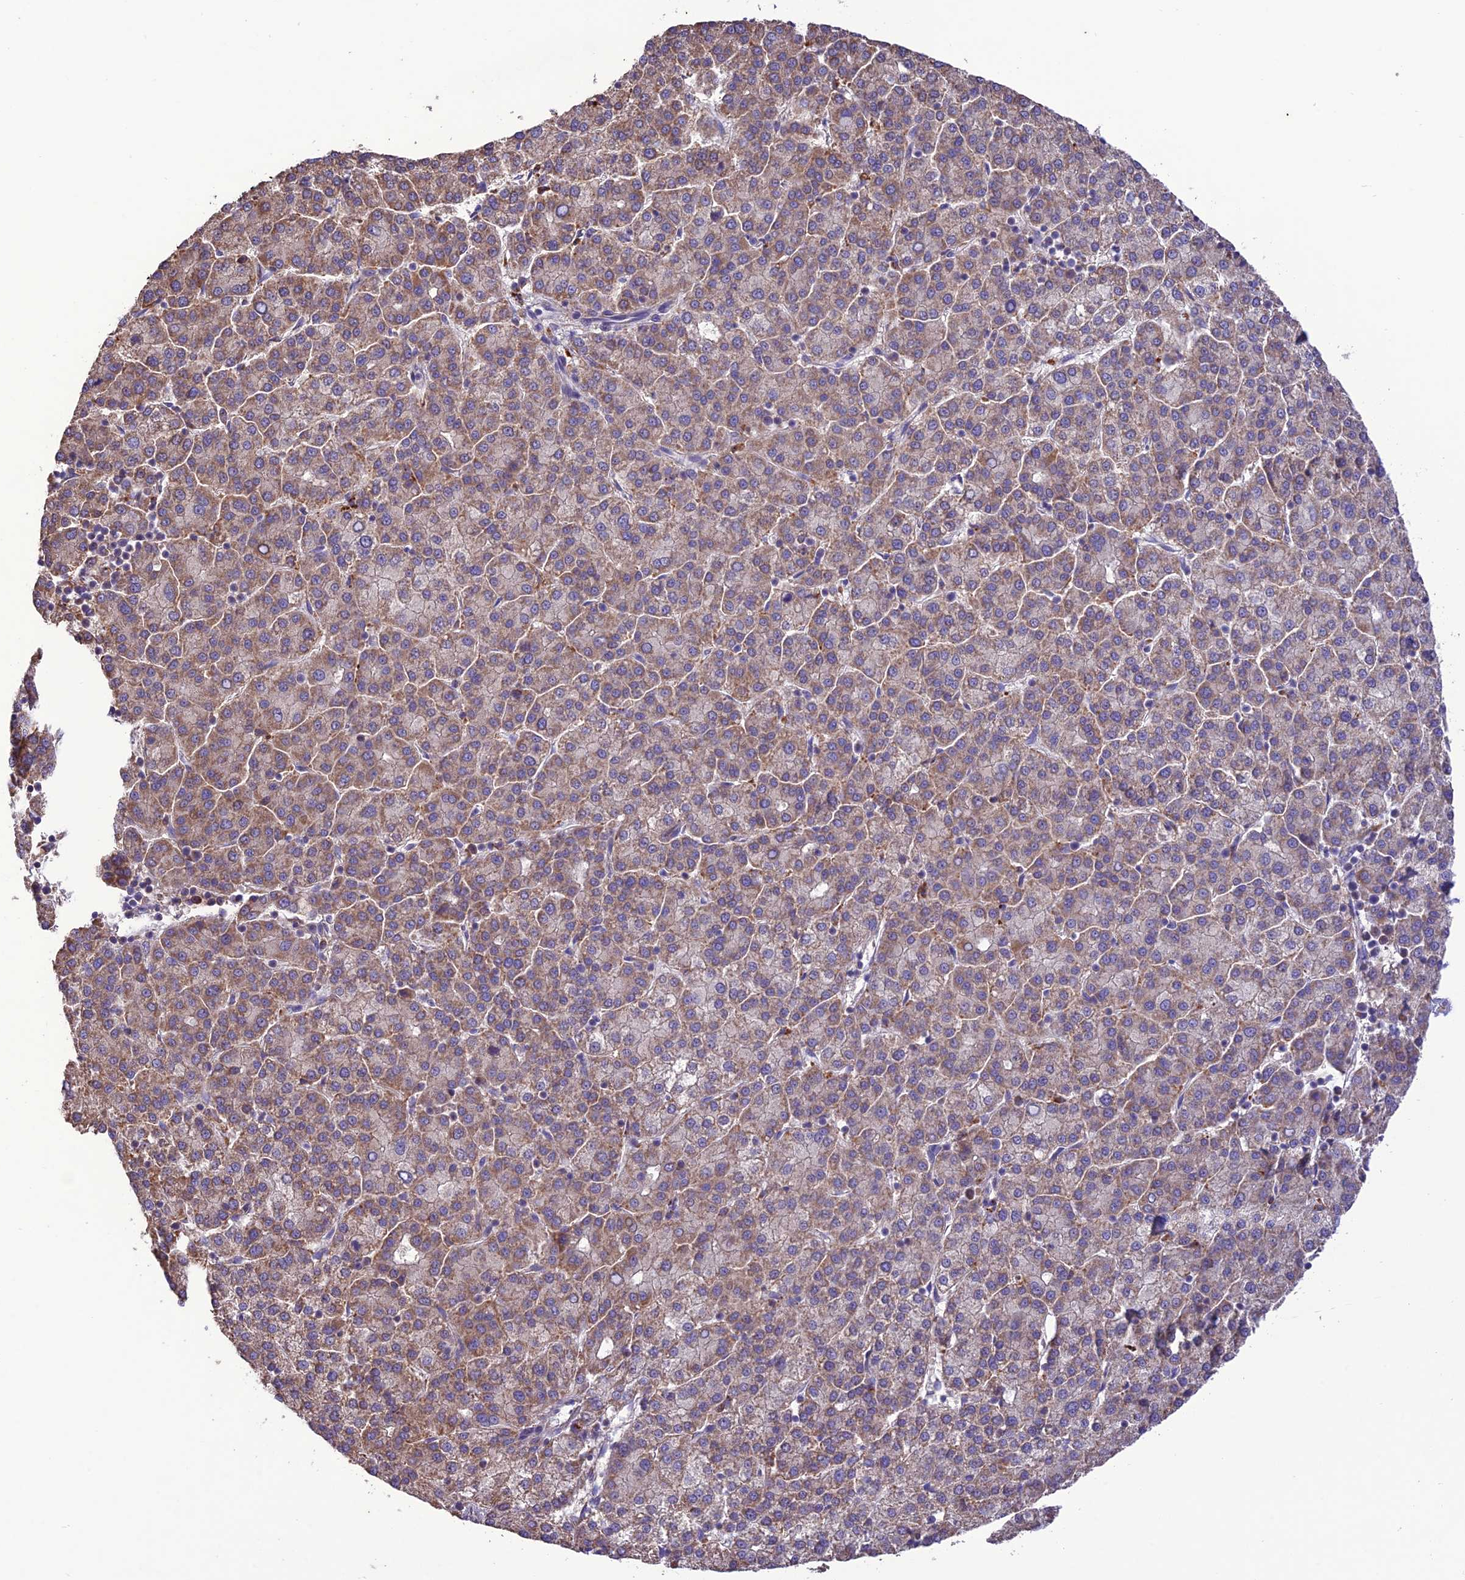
{"staining": {"intensity": "moderate", "quantity": "25%-75%", "location": "cytoplasmic/membranous"}, "tissue": "liver cancer", "cell_type": "Tumor cells", "image_type": "cancer", "snomed": [{"axis": "morphology", "description": "Carcinoma, Hepatocellular, NOS"}, {"axis": "topography", "description": "Liver"}], "caption": "Immunohistochemical staining of human liver cancer (hepatocellular carcinoma) displays moderate cytoplasmic/membranous protein positivity in about 25%-75% of tumor cells.", "gene": "NDUFAF1", "patient": {"sex": "female", "age": 58}}